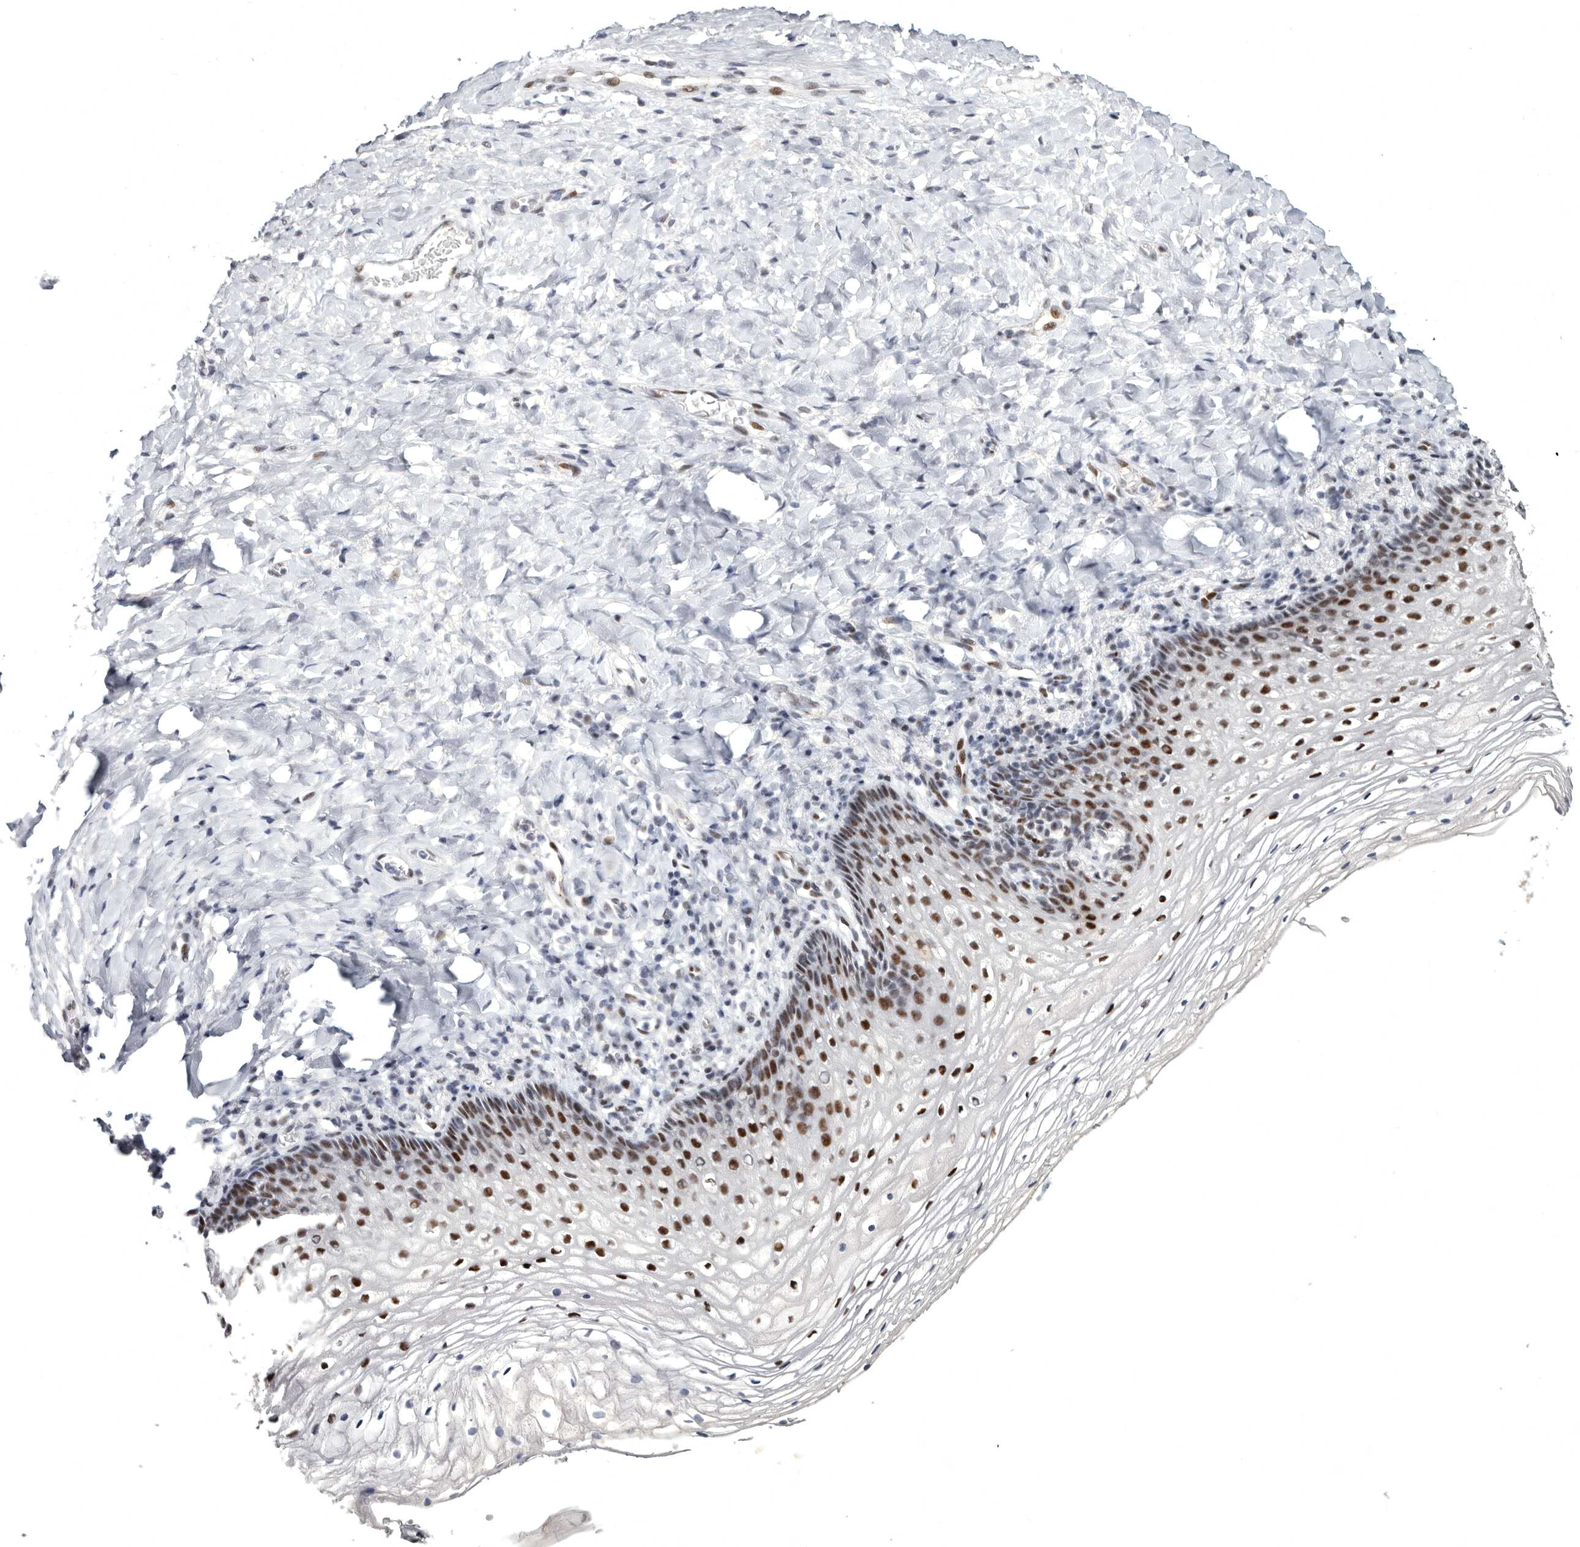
{"staining": {"intensity": "strong", "quantity": ">75%", "location": "nuclear"}, "tissue": "vagina", "cell_type": "Squamous epithelial cells", "image_type": "normal", "snomed": [{"axis": "morphology", "description": "Normal tissue, NOS"}, {"axis": "topography", "description": "Vagina"}], "caption": "Vagina stained with IHC shows strong nuclear staining in approximately >75% of squamous epithelial cells. The protein is shown in brown color, while the nuclei are stained blue.", "gene": "WRAP73", "patient": {"sex": "female", "age": 60}}